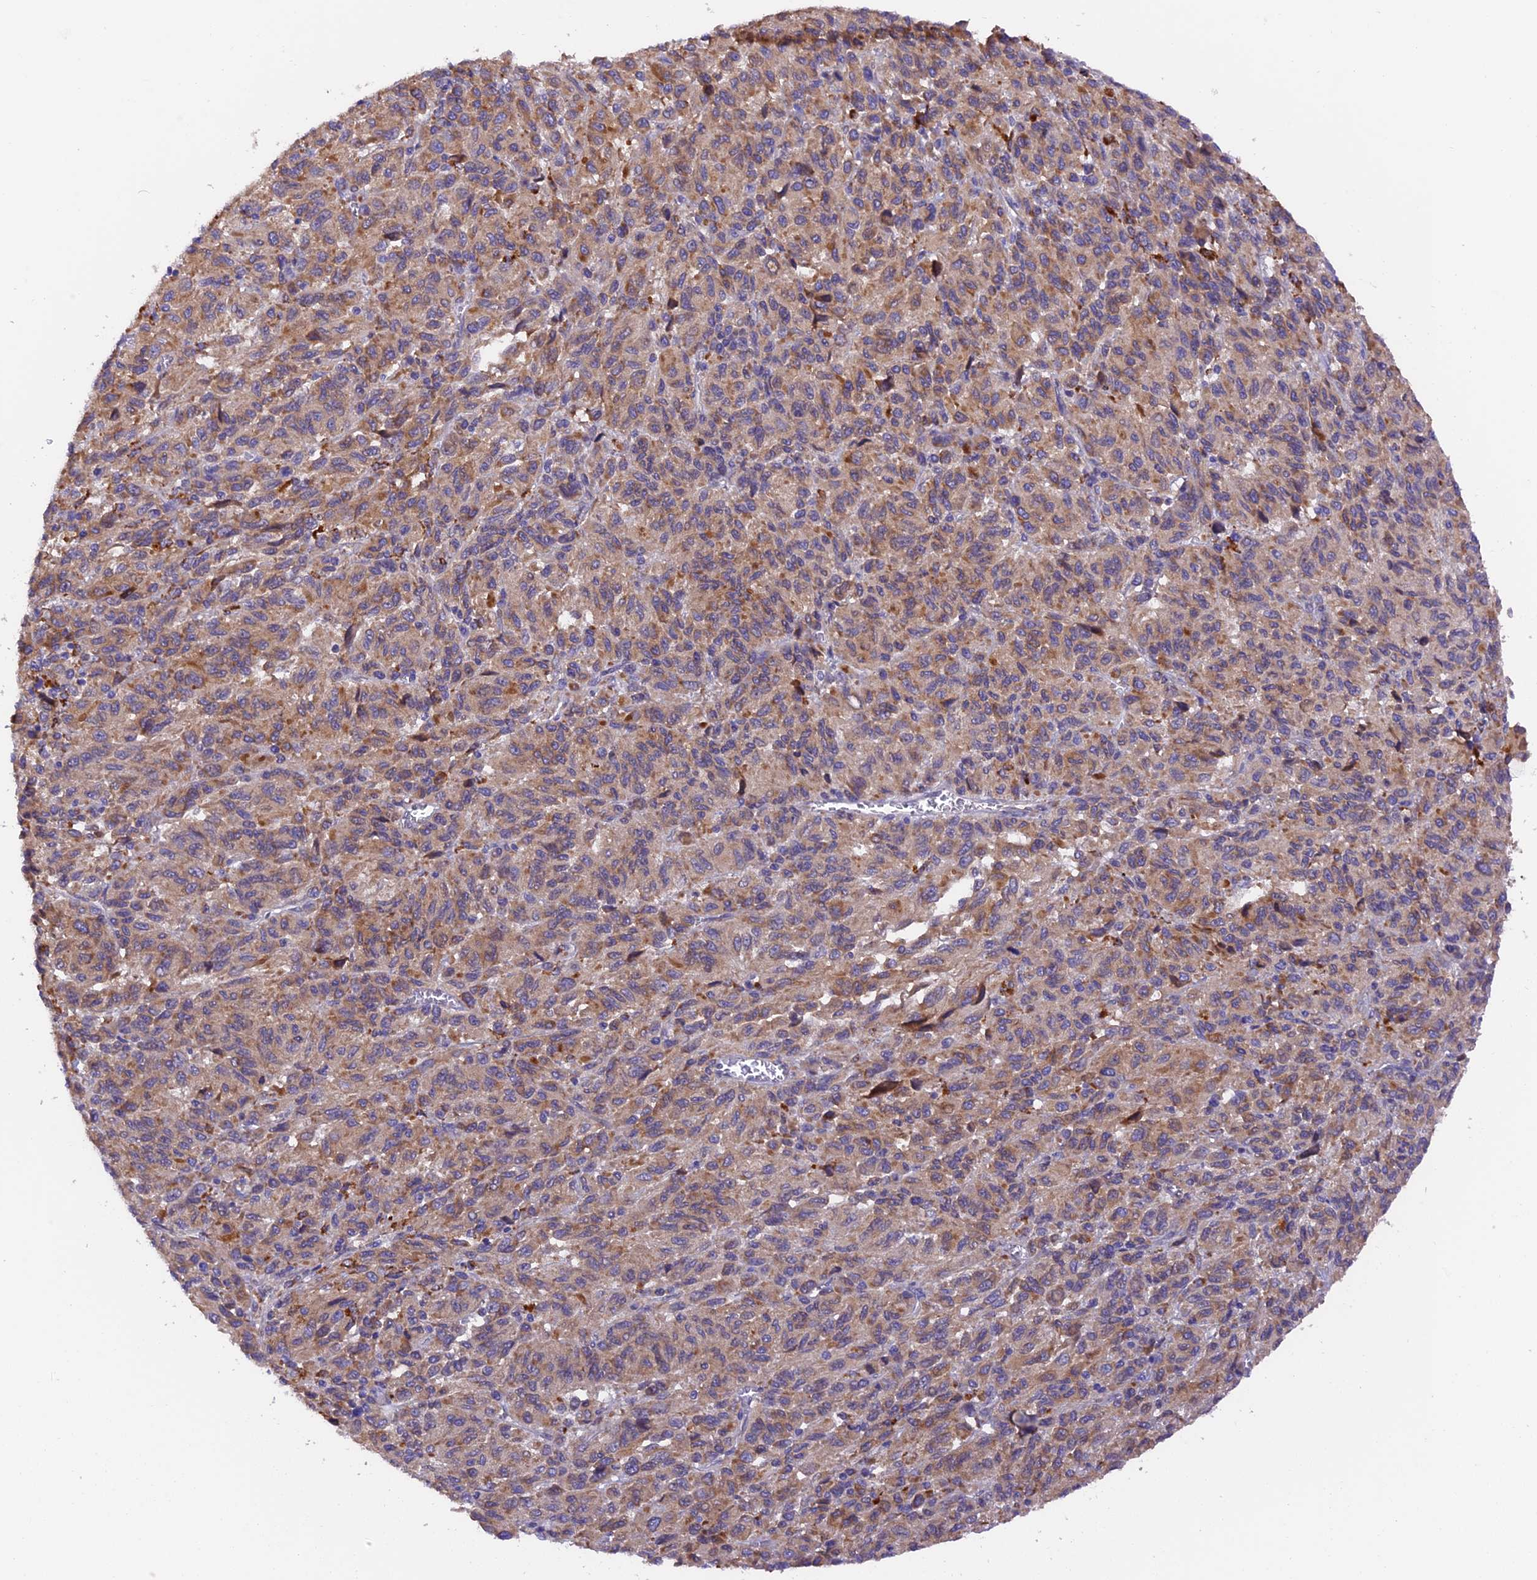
{"staining": {"intensity": "moderate", "quantity": ">75%", "location": "cytoplasmic/membranous"}, "tissue": "melanoma", "cell_type": "Tumor cells", "image_type": "cancer", "snomed": [{"axis": "morphology", "description": "Malignant melanoma, Metastatic site"}, {"axis": "topography", "description": "Lung"}], "caption": "A brown stain shows moderate cytoplasmic/membranous expression of a protein in malignant melanoma (metastatic site) tumor cells.", "gene": "VKORC1", "patient": {"sex": "male", "age": 64}}